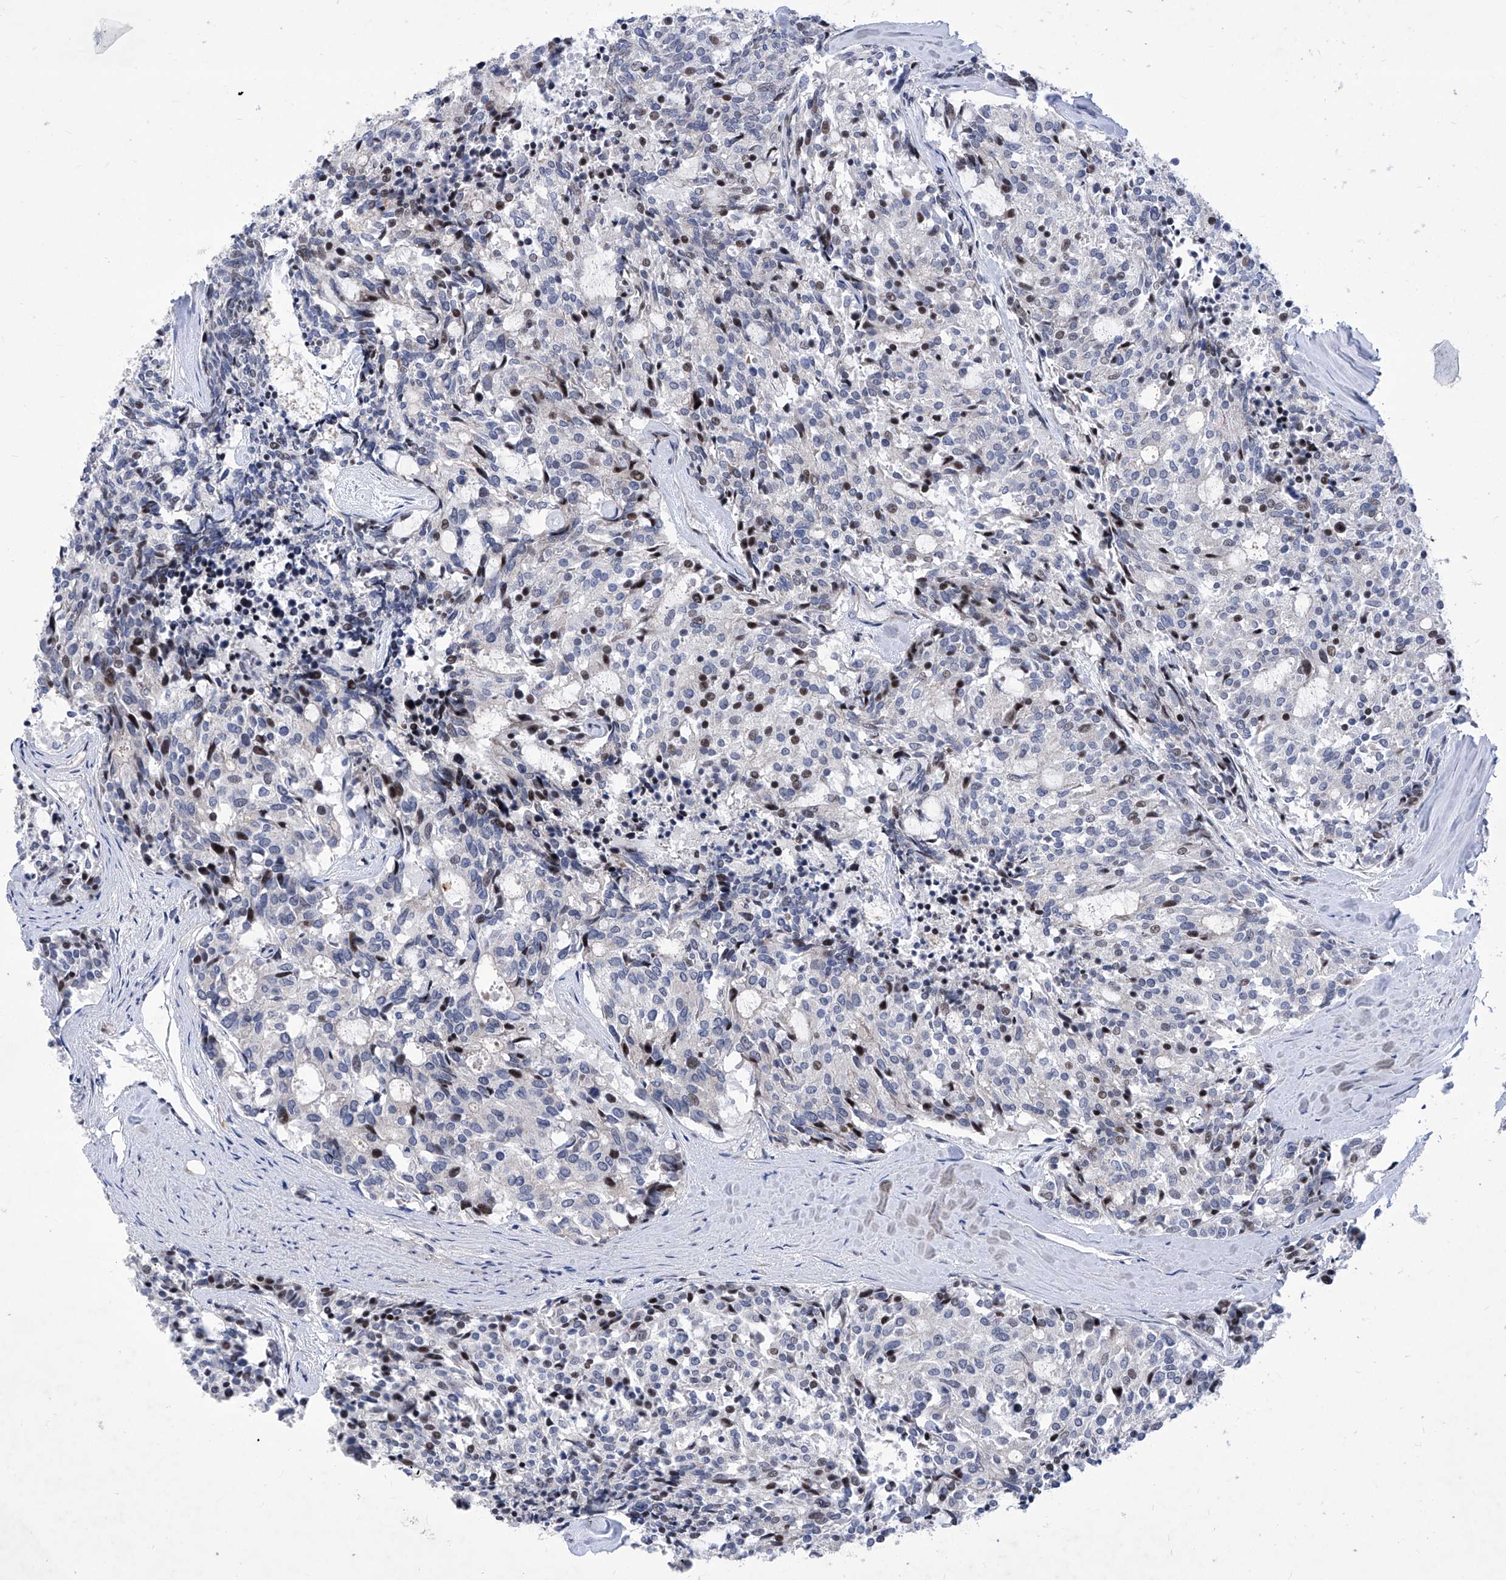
{"staining": {"intensity": "moderate", "quantity": "<25%", "location": "nuclear"}, "tissue": "carcinoid", "cell_type": "Tumor cells", "image_type": "cancer", "snomed": [{"axis": "morphology", "description": "Carcinoid, malignant, NOS"}, {"axis": "topography", "description": "Pancreas"}], "caption": "A low amount of moderate nuclear positivity is seen in about <25% of tumor cells in malignant carcinoid tissue.", "gene": "NUFIP1", "patient": {"sex": "female", "age": 54}}